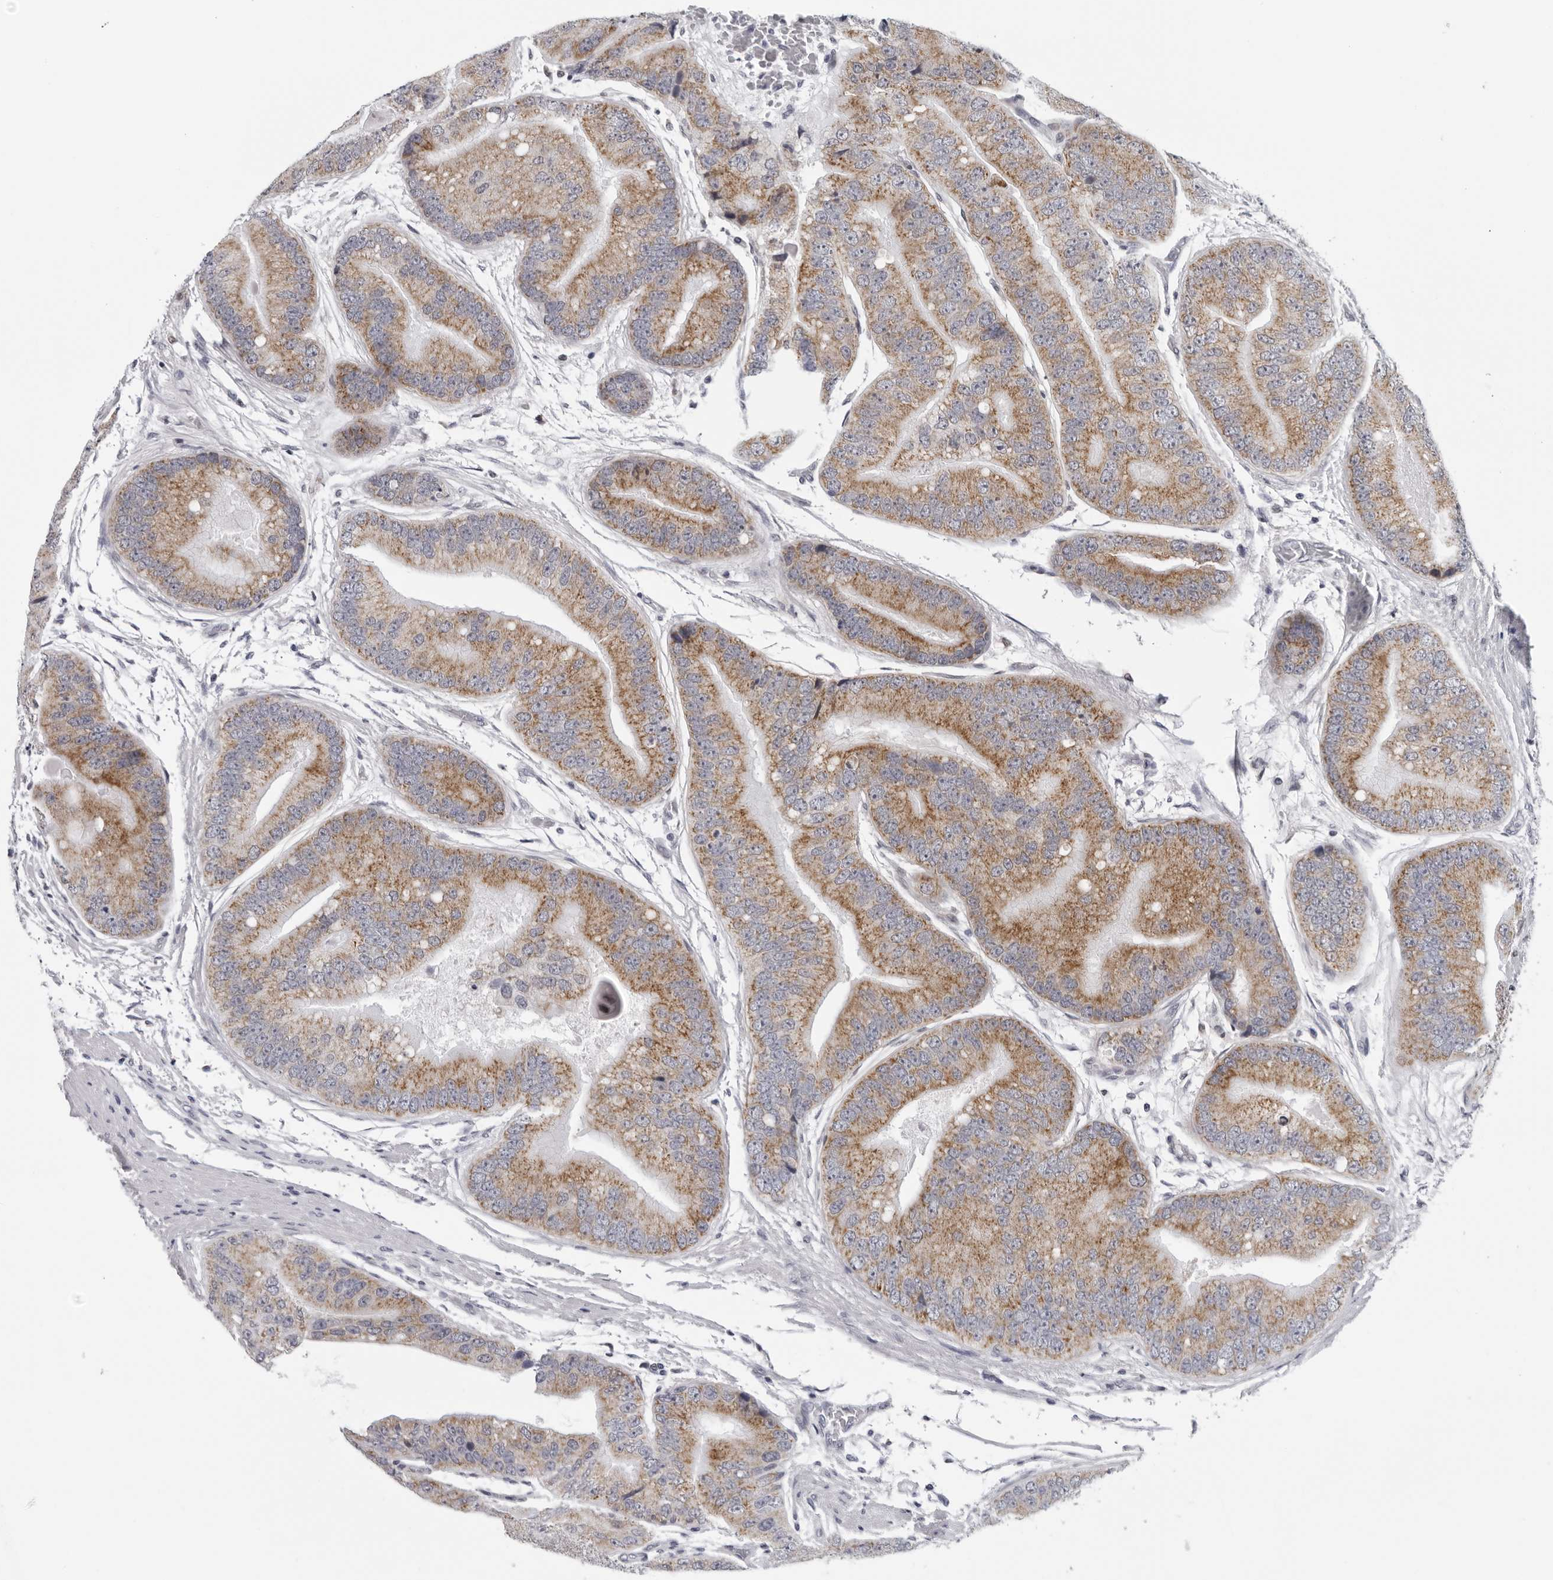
{"staining": {"intensity": "moderate", "quantity": ">75%", "location": "cytoplasmic/membranous"}, "tissue": "prostate cancer", "cell_type": "Tumor cells", "image_type": "cancer", "snomed": [{"axis": "morphology", "description": "Adenocarcinoma, High grade"}, {"axis": "topography", "description": "Prostate"}], "caption": "This histopathology image demonstrates immunohistochemistry staining of human prostate high-grade adenocarcinoma, with medium moderate cytoplasmic/membranous positivity in approximately >75% of tumor cells.", "gene": "CPT2", "patient": {"sex": "male", "age": 70}}